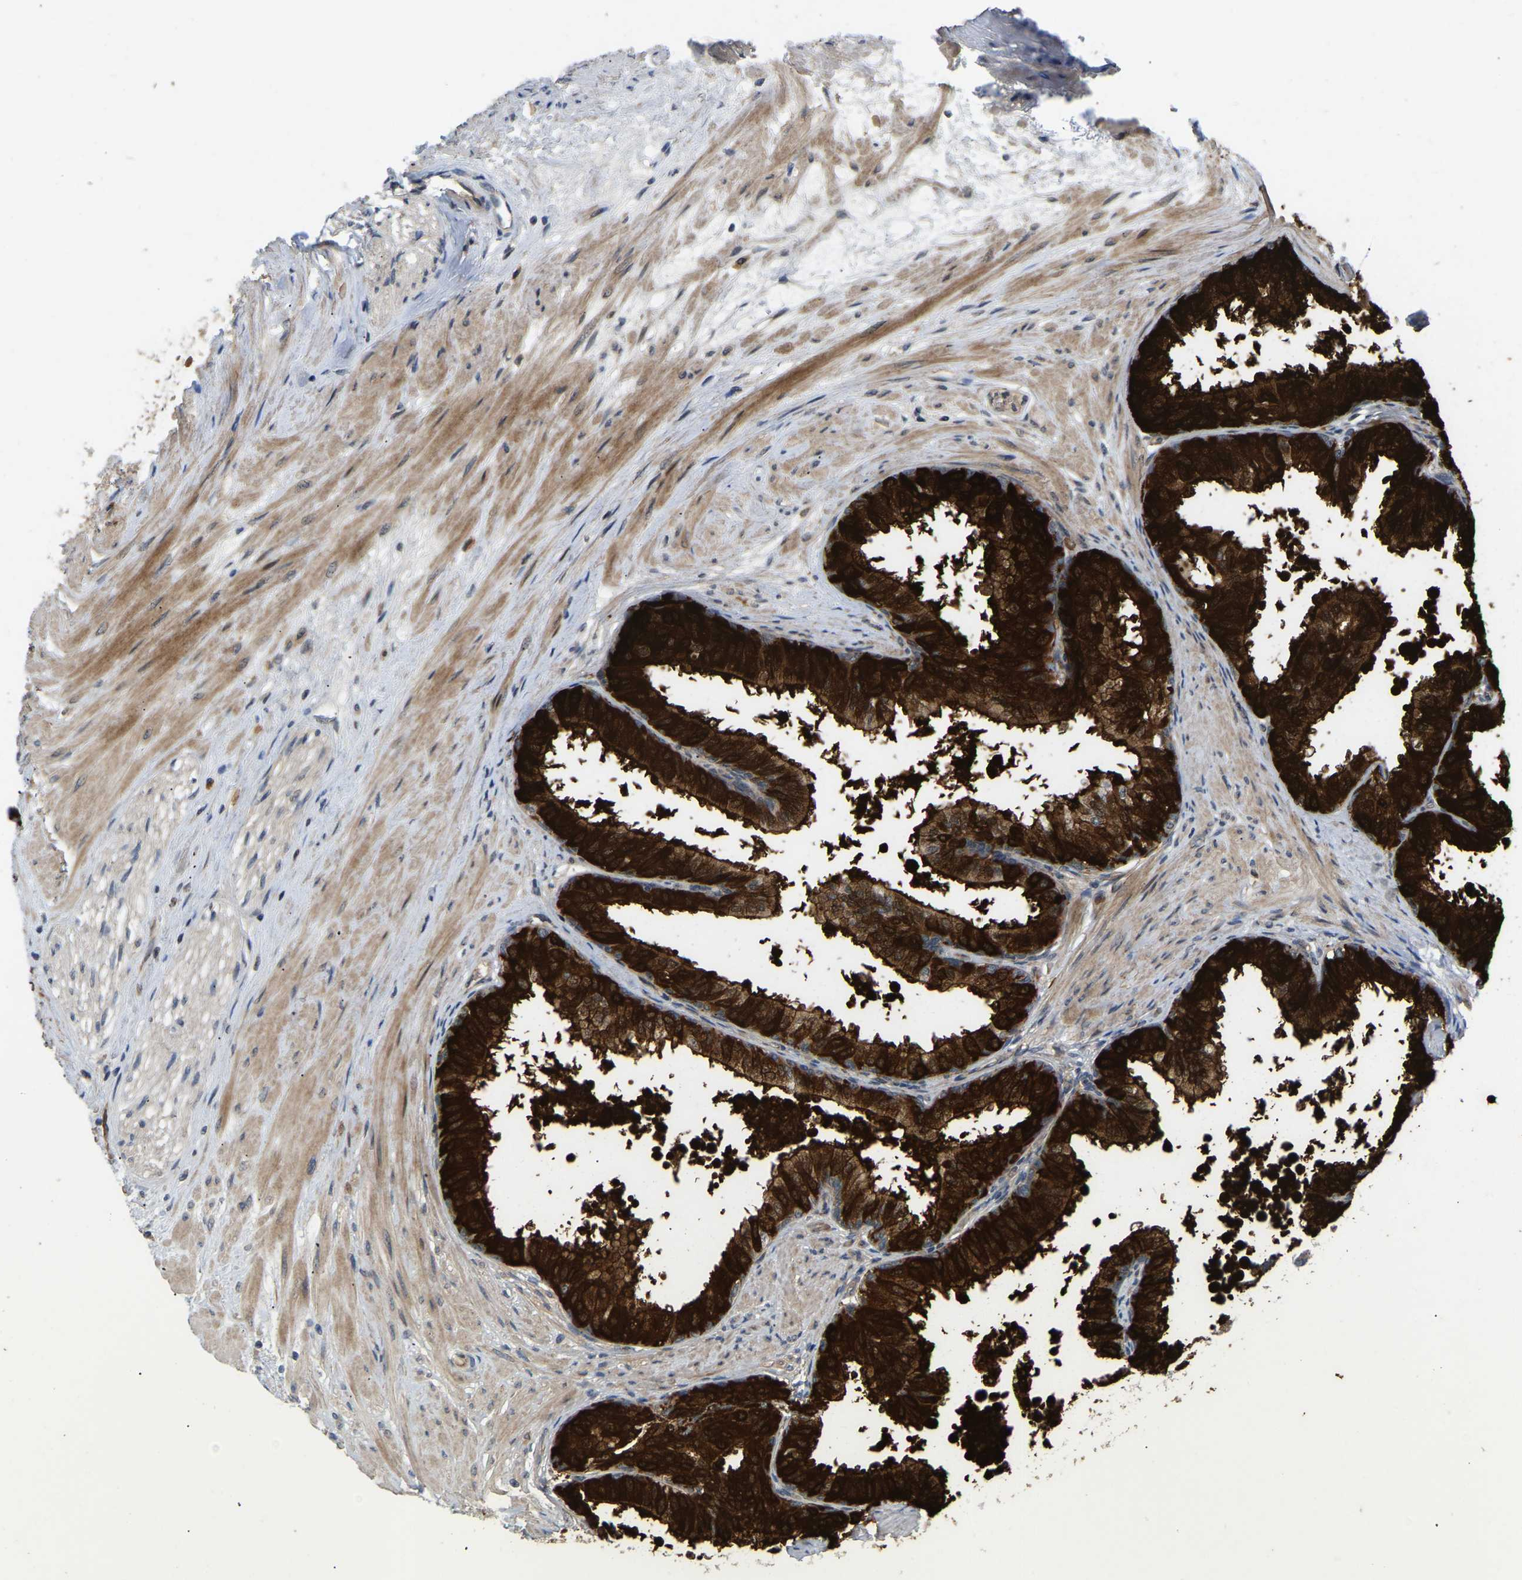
{"staining": {"intensity": "strong", "quantity": "25%-75%", "location": "cytoplasmic/membranous"}, "tissue": "seminal vesicle", "cell_type": "Glandular cells", "image_type": "normal", "snomed": [{"axis": "morphology", "description": "Normal tissue, NOS"}, {"axis": "topography", "description": "Prostate"}, {"axis": "topography", "description": "Seminal veicle"}], "caption": "This is an image of immunohistochemistry staining of normal seminal vesicle, which shows strong expression in the cytoplasmic/membranous of glandular cells.", "gene": "LIMK2", "patient": {"sex": "male", "age": 60}}